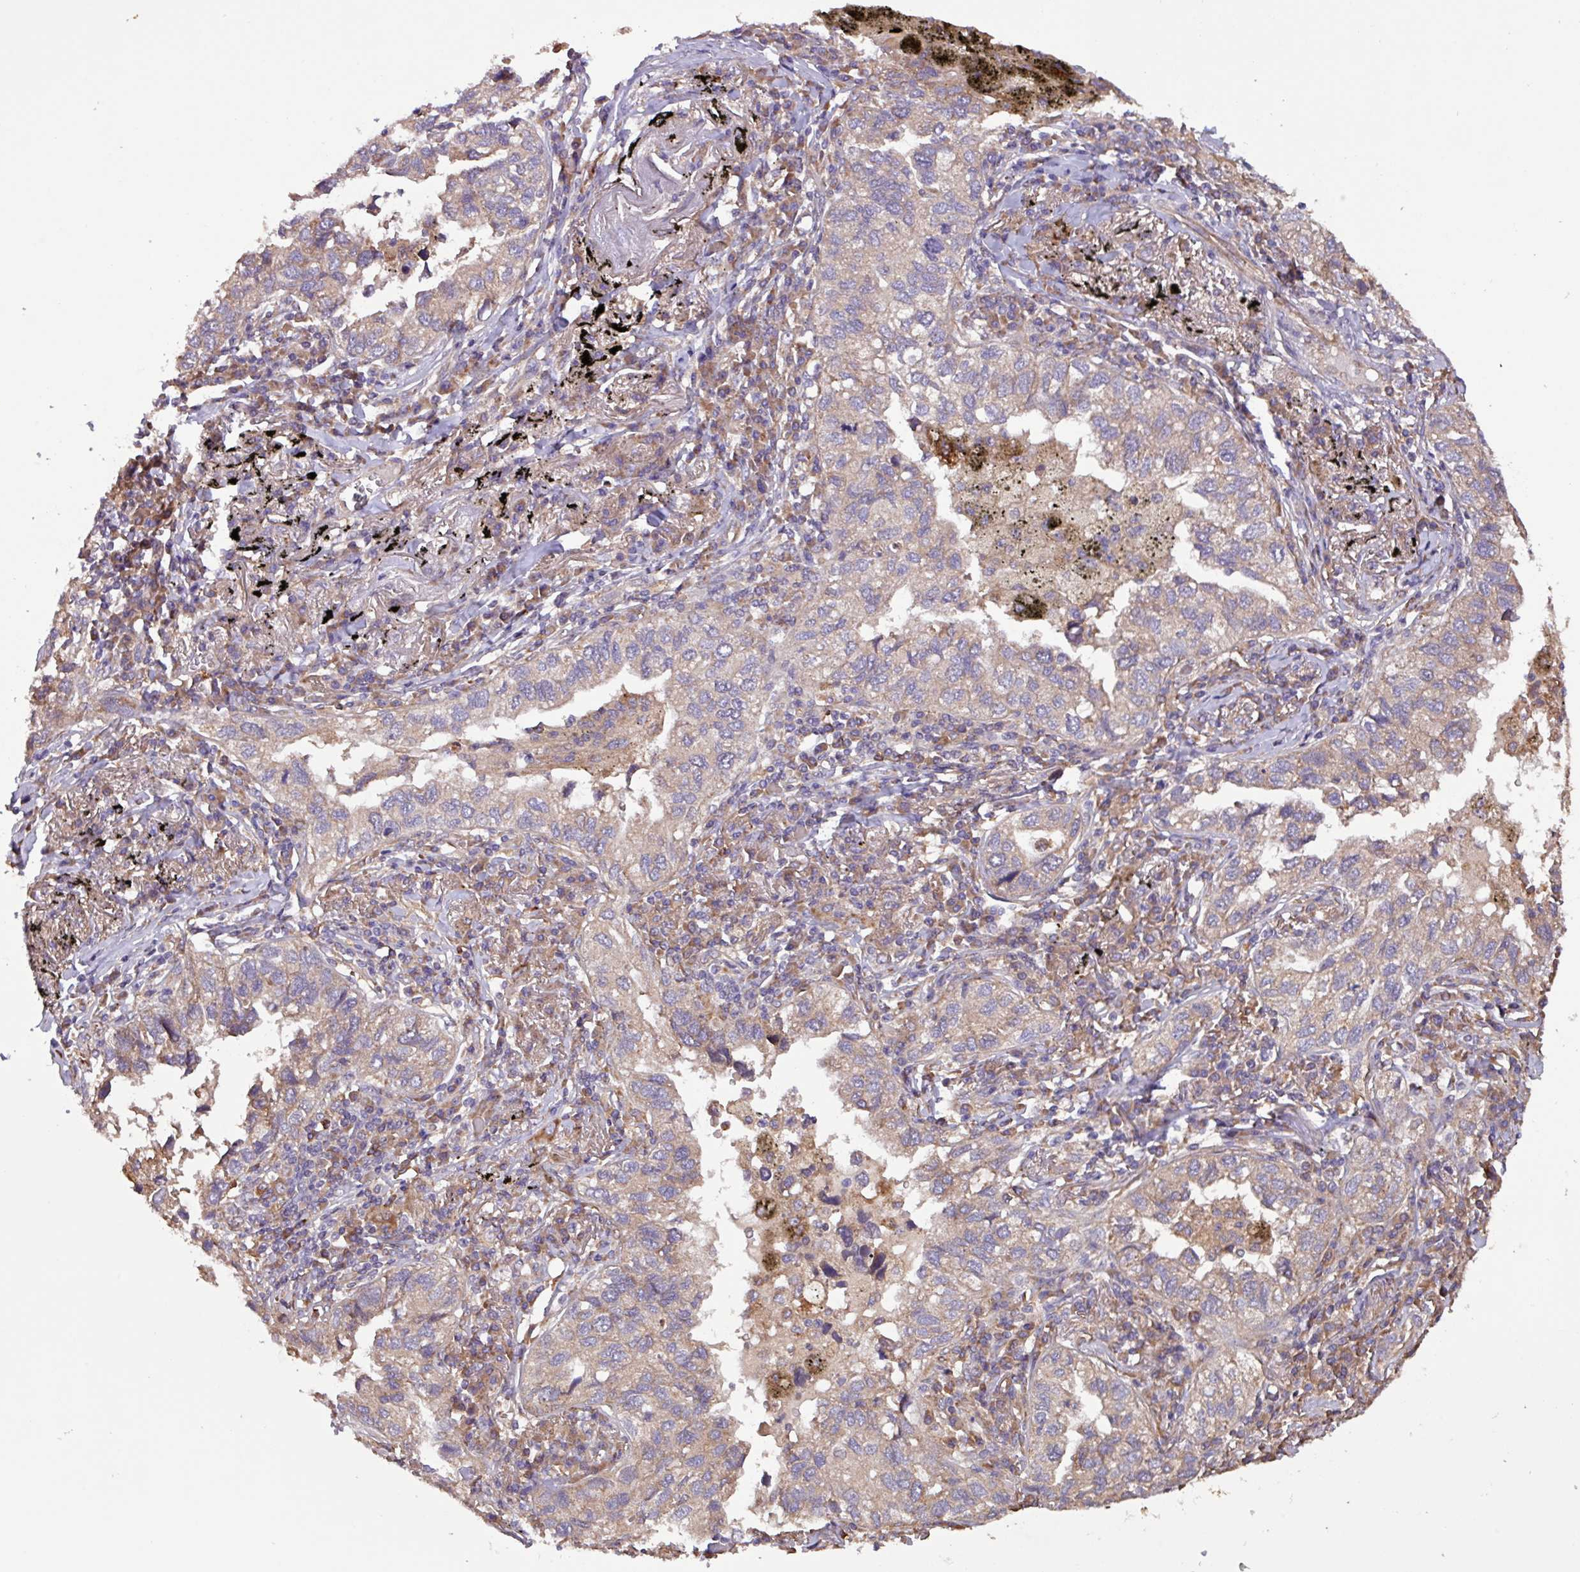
{"staining": {"intensity": "weak", "quantity": "<25%", "location": "cytoplasmic/membranous"}, "tissue": "lung cancer", "cell_type": "Tumor cells", "image_type": "cancer", "snomed": [{"axis": "morphology", "description": "Adenocarcinoma, NOS"}, {"axis": "topography", "description": "Lung"}], "caption": "Immunohistochemistry (IHC) photomicrograph of neoplastic tissue: lung cancer stained with DAB exhibits no significant protein positivity in tumor cells.", "gene": "PTPRQ", "patient": {"sex": "male", "age": 65}}